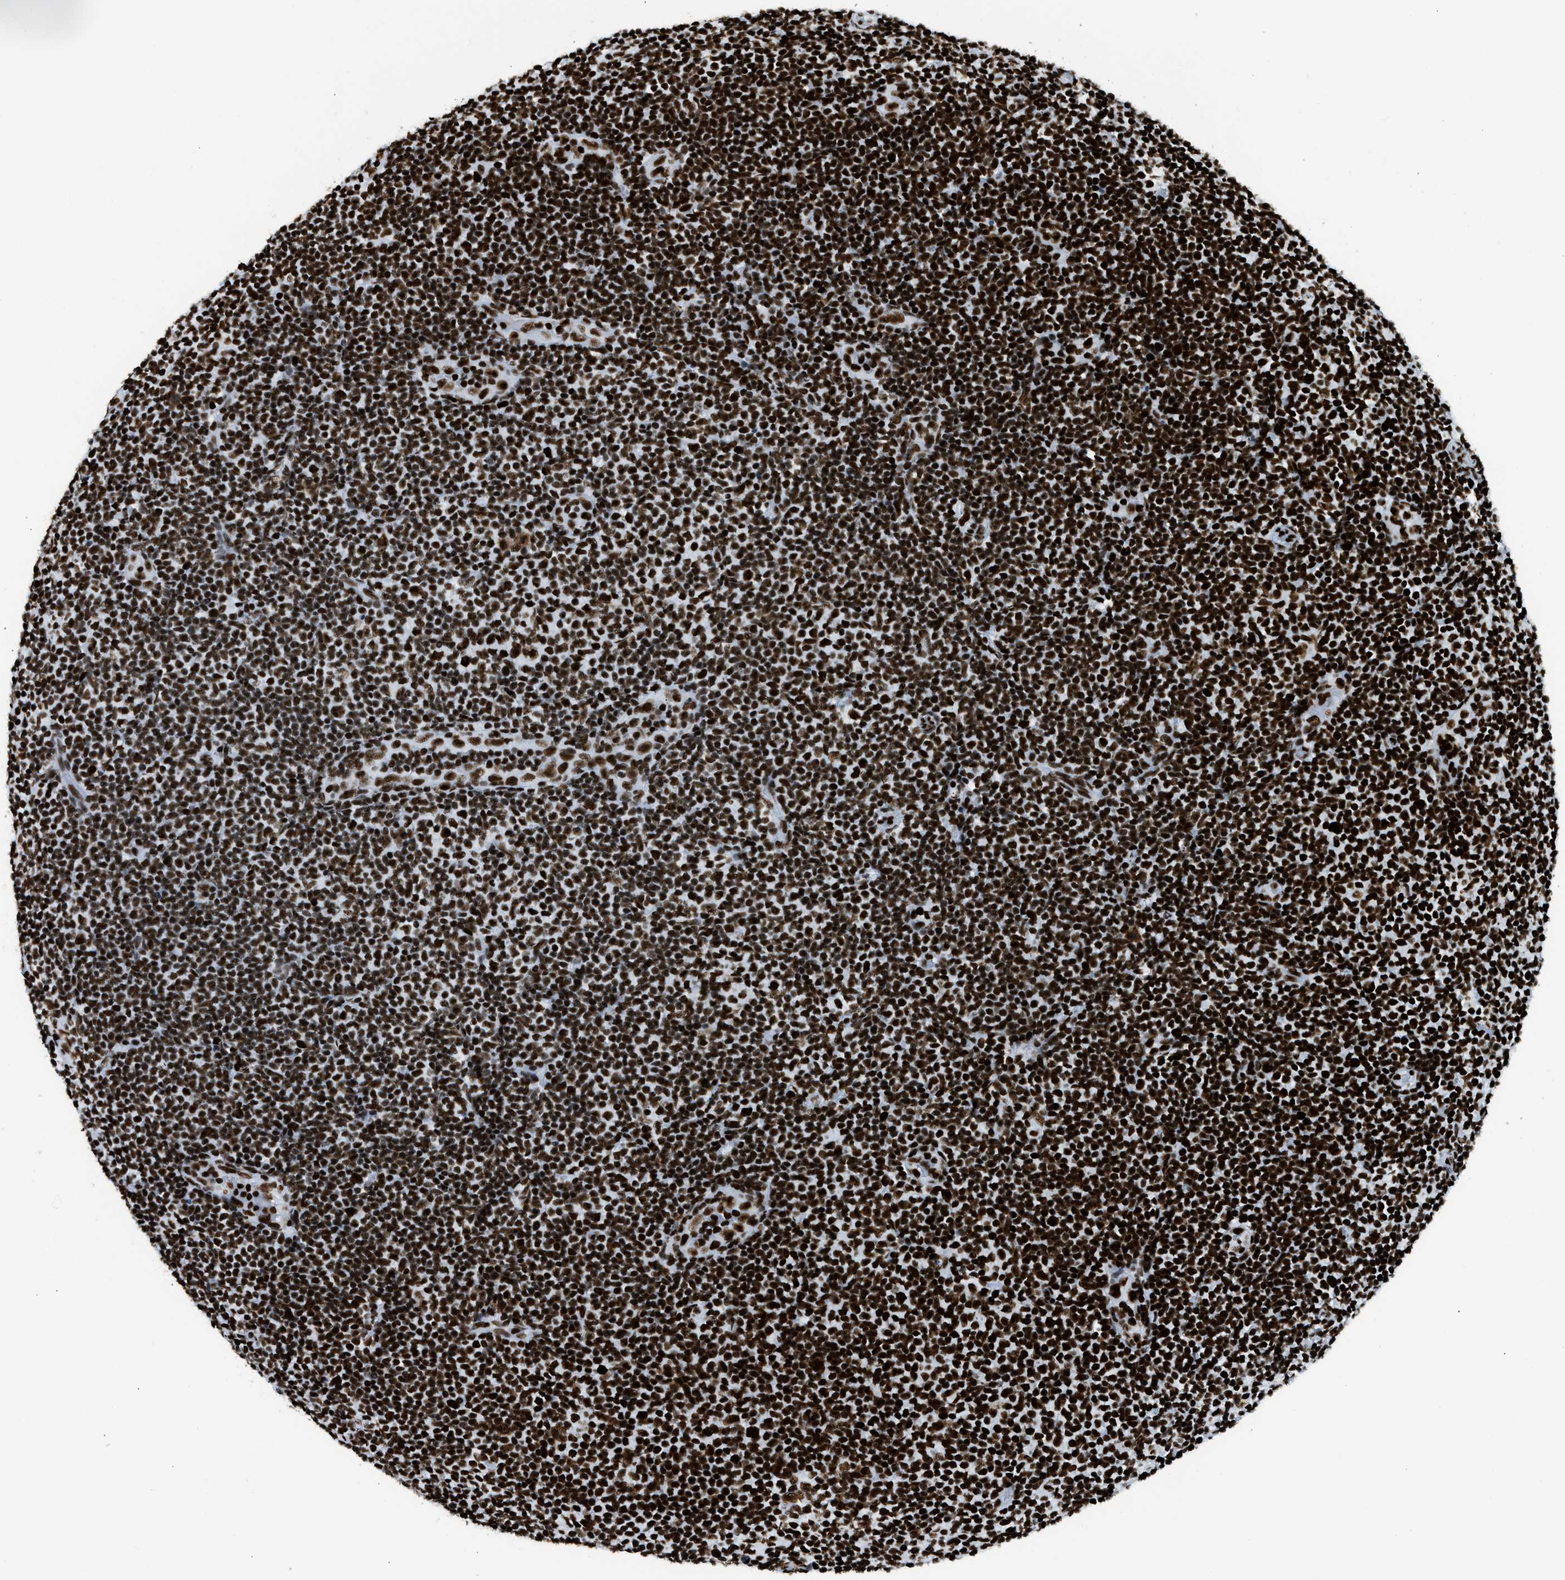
{"staining": {"intensity": "strong", "quantity": ">75%", "location": "nuclear"}, "tissue": "lymphoma", "cell_type": "Tumor cells", "image_type": "cancer", "snomed": [{"axis": "morphology", "description": "Malignant lymphoma, non-Hodgkin's type, Low grade"}, {"axis": "topography", "description": "Lymph node"}], "caption": "This is a histology image of immunohistochemistry (IHC) staining of lymphoma, which shows strong positivity in the nuclear of tumor cells.", "gene": "PIF1", "patient": {"sex": "male", "age": 83}}